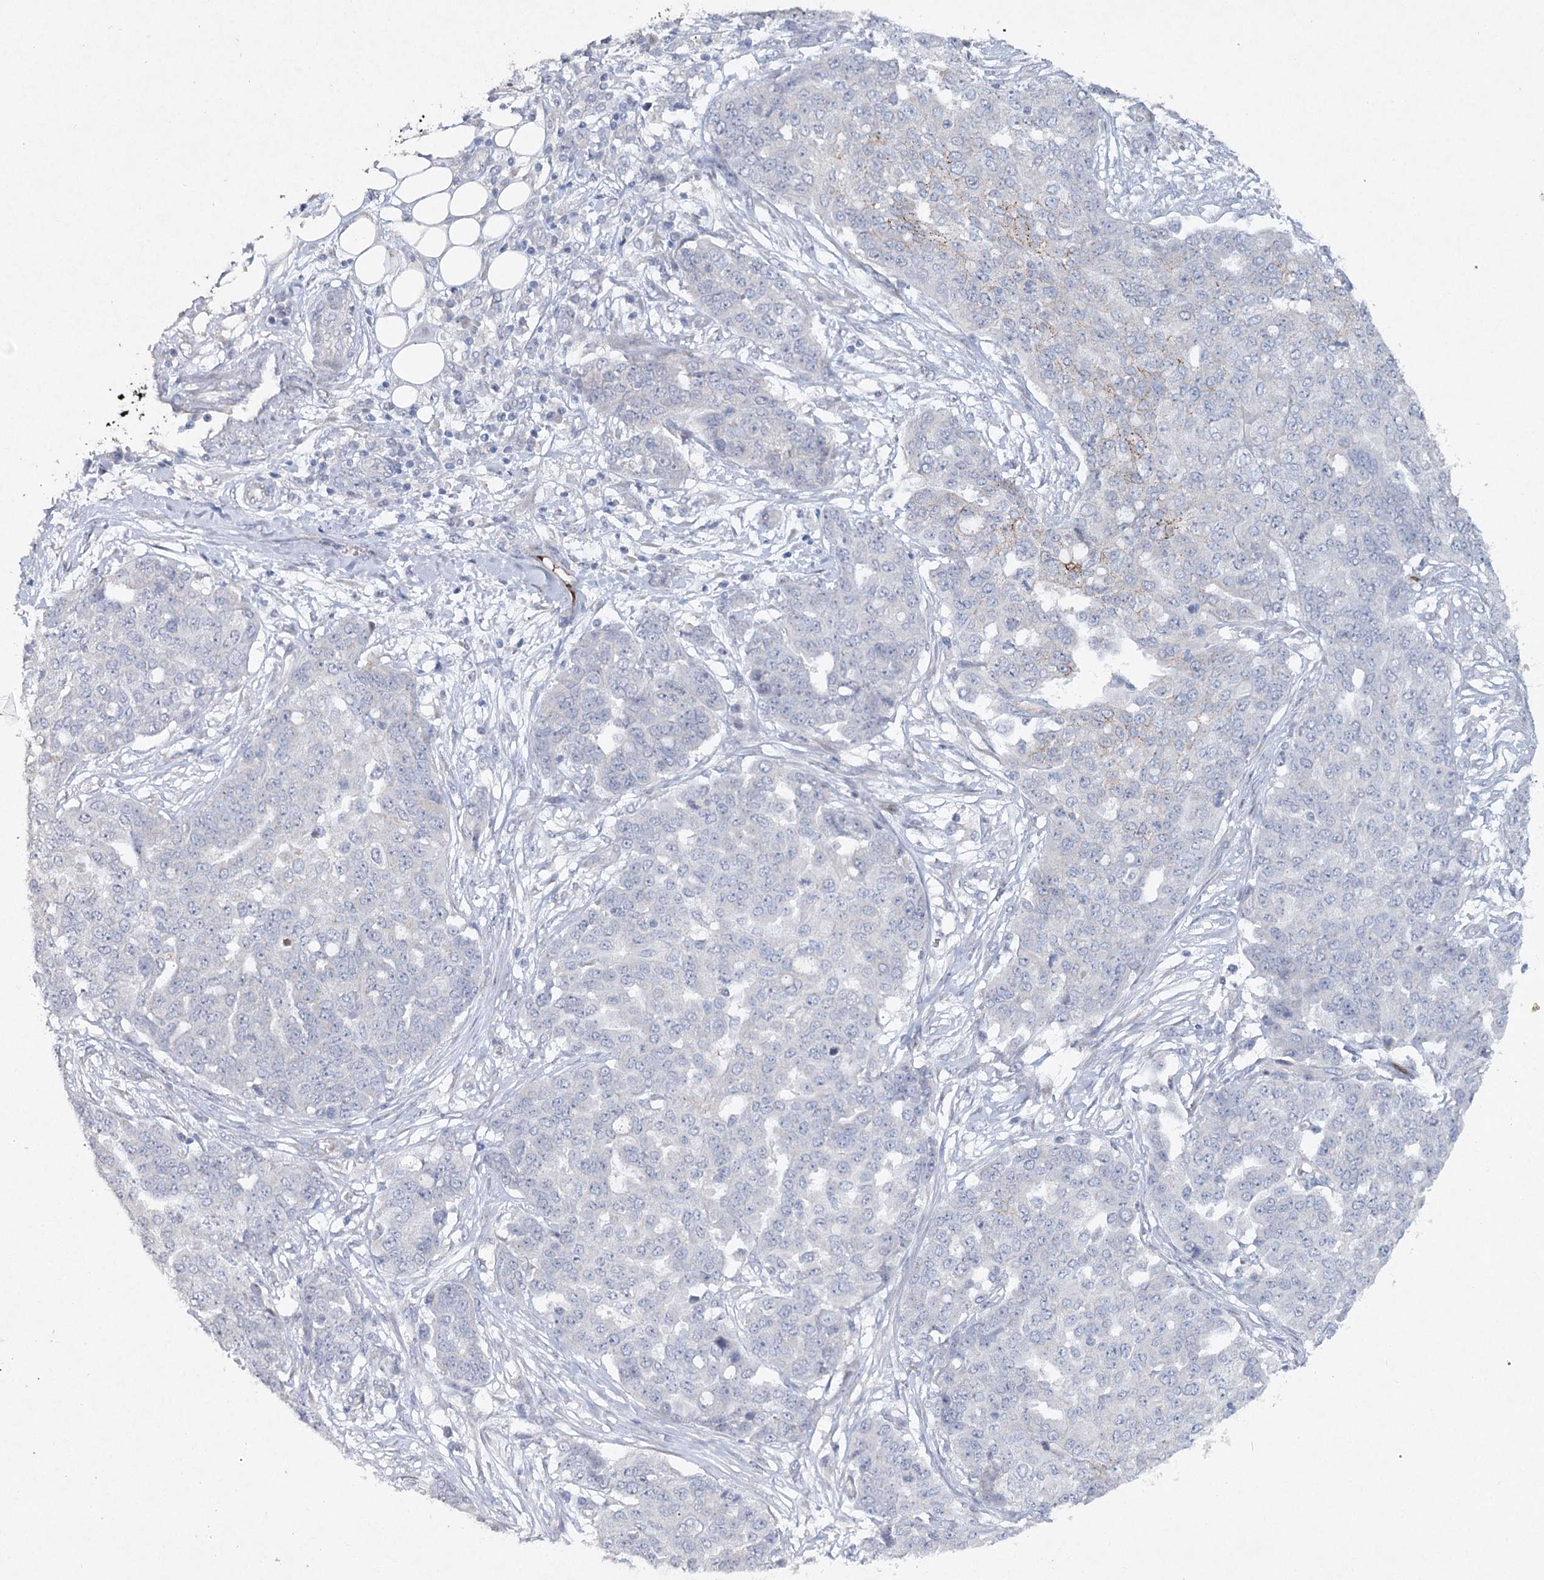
{"staining": {"intensity": "negative", "quantity": "none", "location": "none"}, "tissue": "ovarian cancer", "cell_type": "Tumor cells", "image_type": "cancer", "snomed": [{"axis": "morphology", "description": "Cystadenocarcinoma, serous, NOS"}, {"axis": "topography", "description": "Soft tissue"}, {"axis": "topography", "description": "Ovary"}], "caption": "A high-resolution image shows IHC staining of ovarian cancer, which reveals no significant expression in tumor cells.", "gene": "RFX6", "patient": {"sex": "female", "age": 57}}